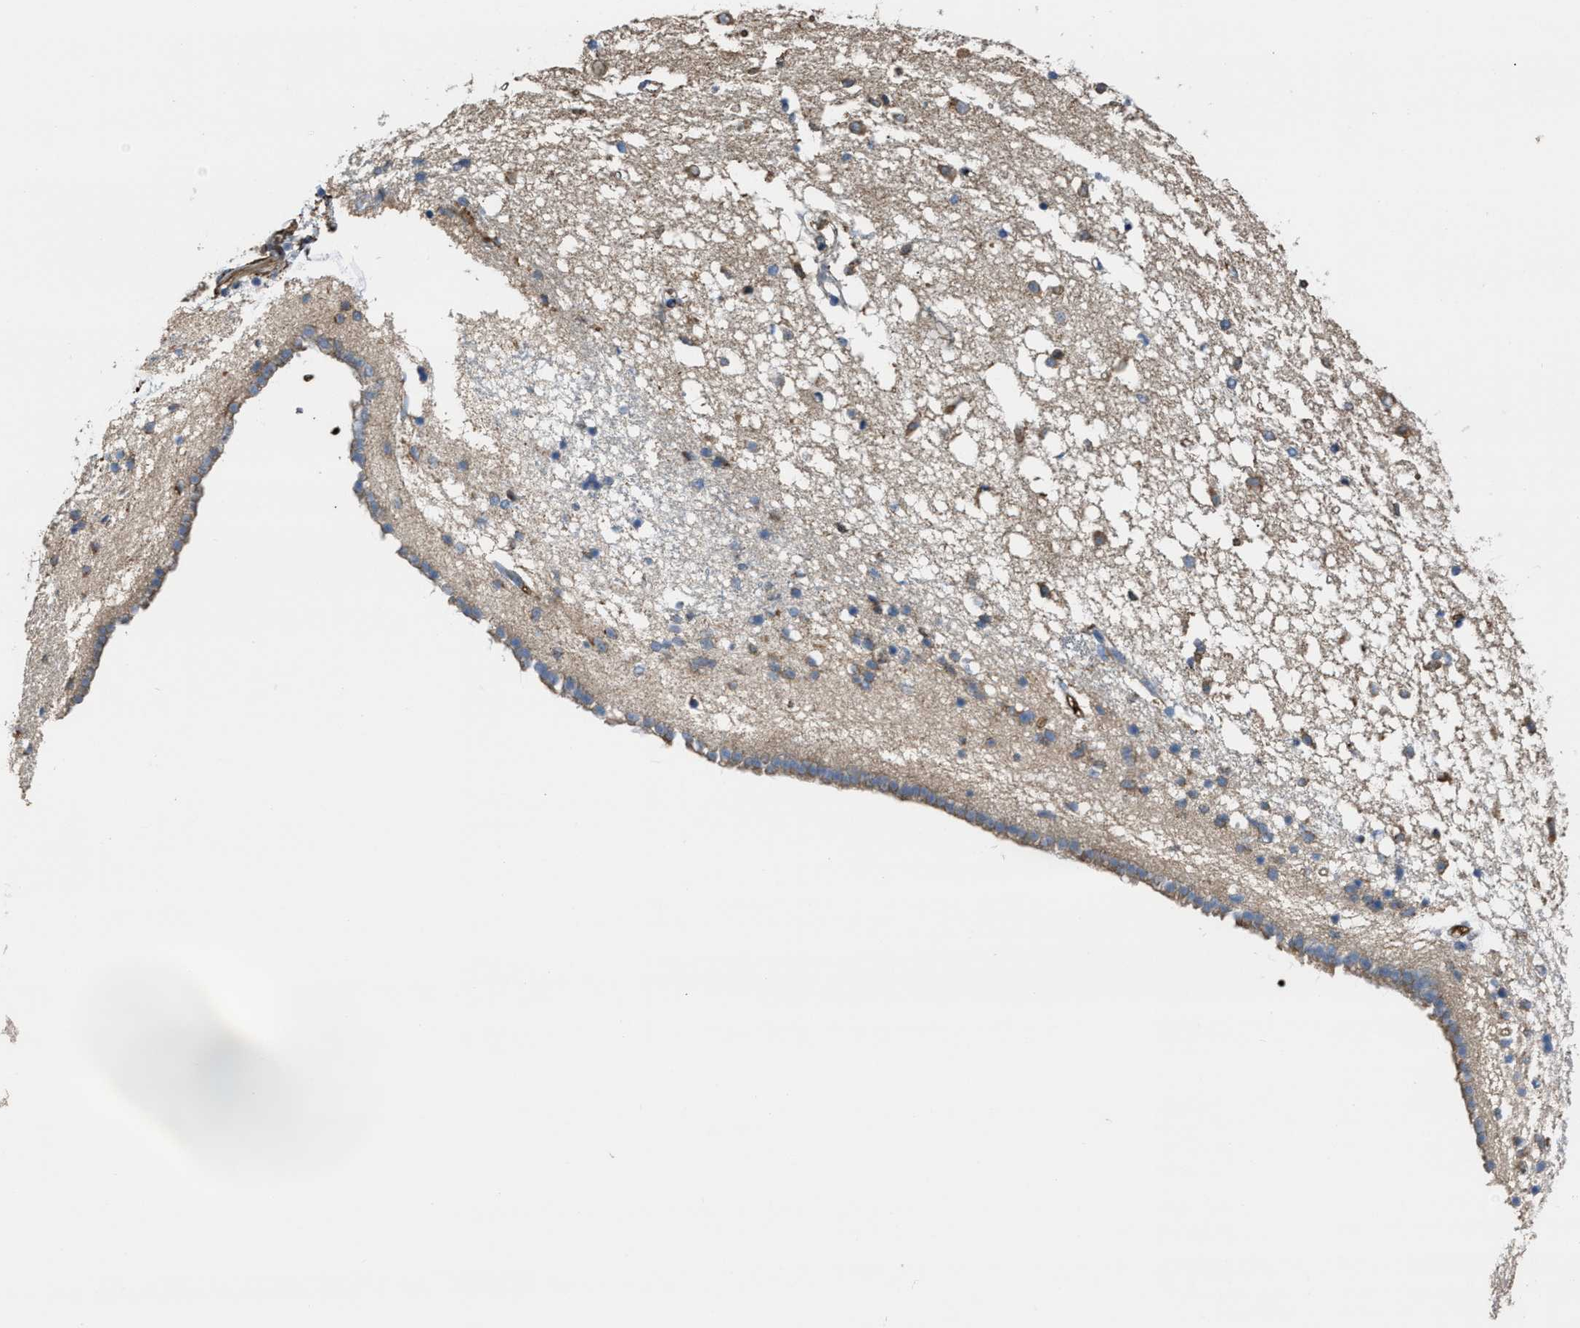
{"staining": {"intensity": "moderate", "quantity": "<25%", "location": "cytoplasmic/membranous"}, "tissue": "caudate", "cell_type": "Glial cells", "image_type": "normal", "snomed": [{"axis": "morphology", "description": "Normal tissue, NOS"}, {"axis": "topography", "description": "Lateral ventricle wall"}], "caption": "The photomicrograph shows staining of benign caudate, revealing moderate cytoplasmic/membranous protein positivity (brown color) within glial cells.", "gene": "SELENOM", "patient": {"sex": "male", "age": 45}}